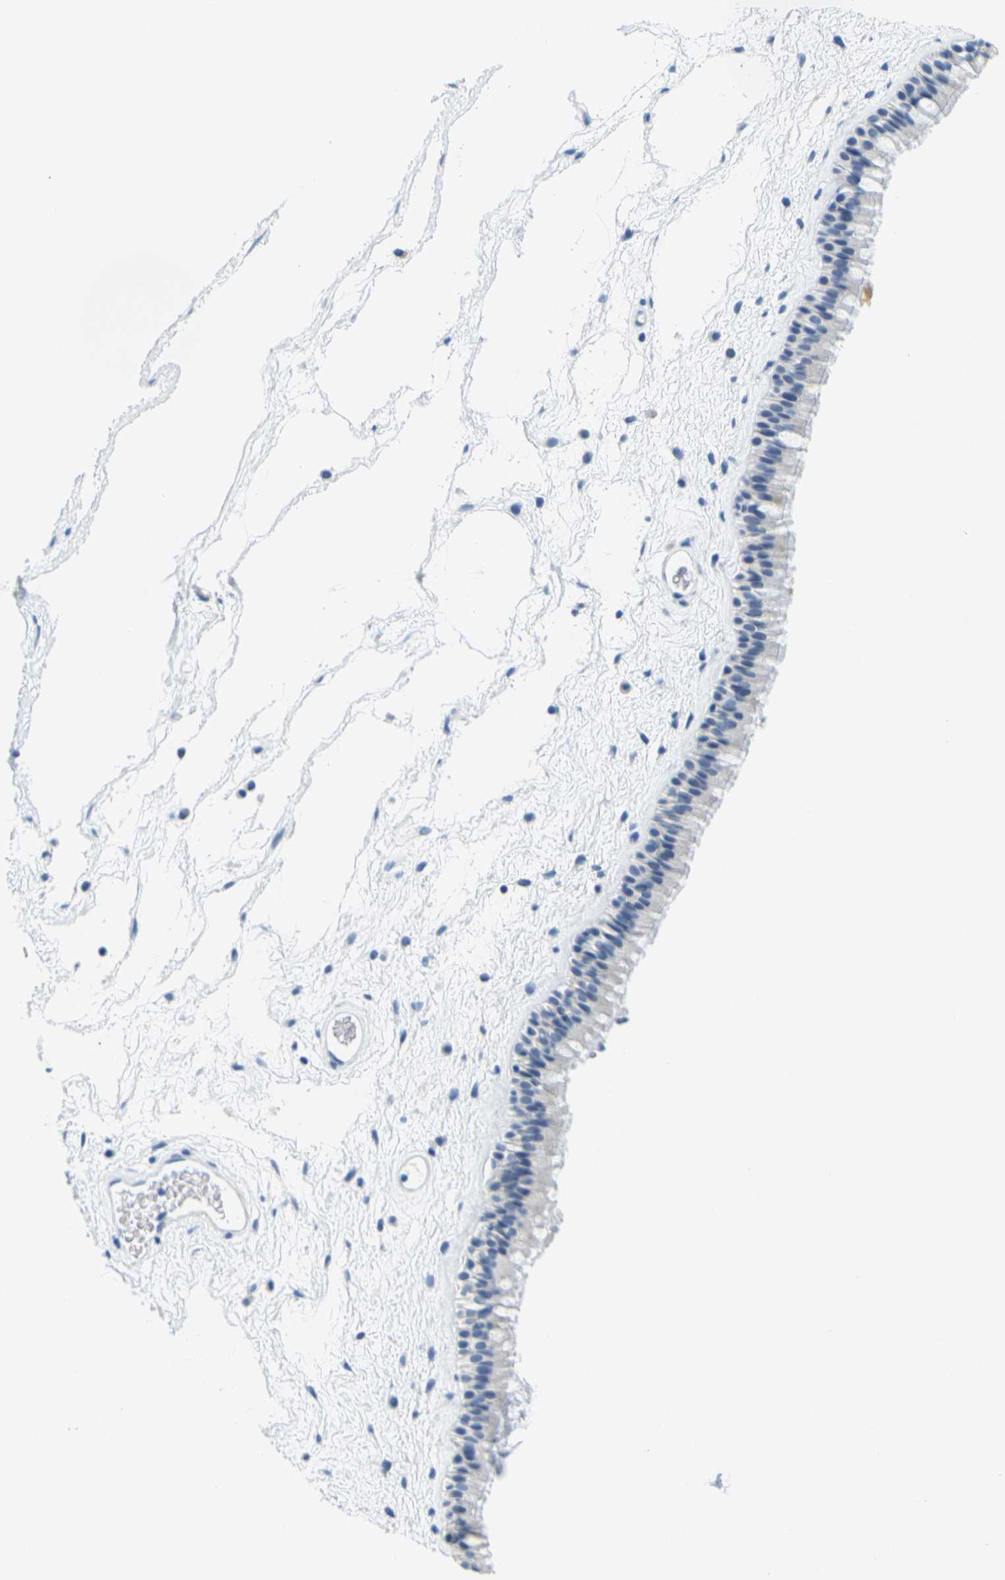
{"staining": {"intensity": "negative", "quantity": "none", "location": "none"}, "tissue": "nasopharynx", "cell_type": "Respiratory epithelial cells", "image_type": "normal", "snomed": [{"axis": "morphology", "description": "Normal tissue, NOS"}, {"axis": "morphology", "description": "Inflammation, NOS"}, {"axis": "topography", "description": "Nasopharynx"}], "caption": "IHC histopathology image of normal nasopharynx: nasopharynx stained with DAB (3,3'-diaminobenzidine) exhibits no significant protein staining in respiratory epithelial cells.", "gene": "GPR15", "patient": {"sex": "male", "age": 48}}